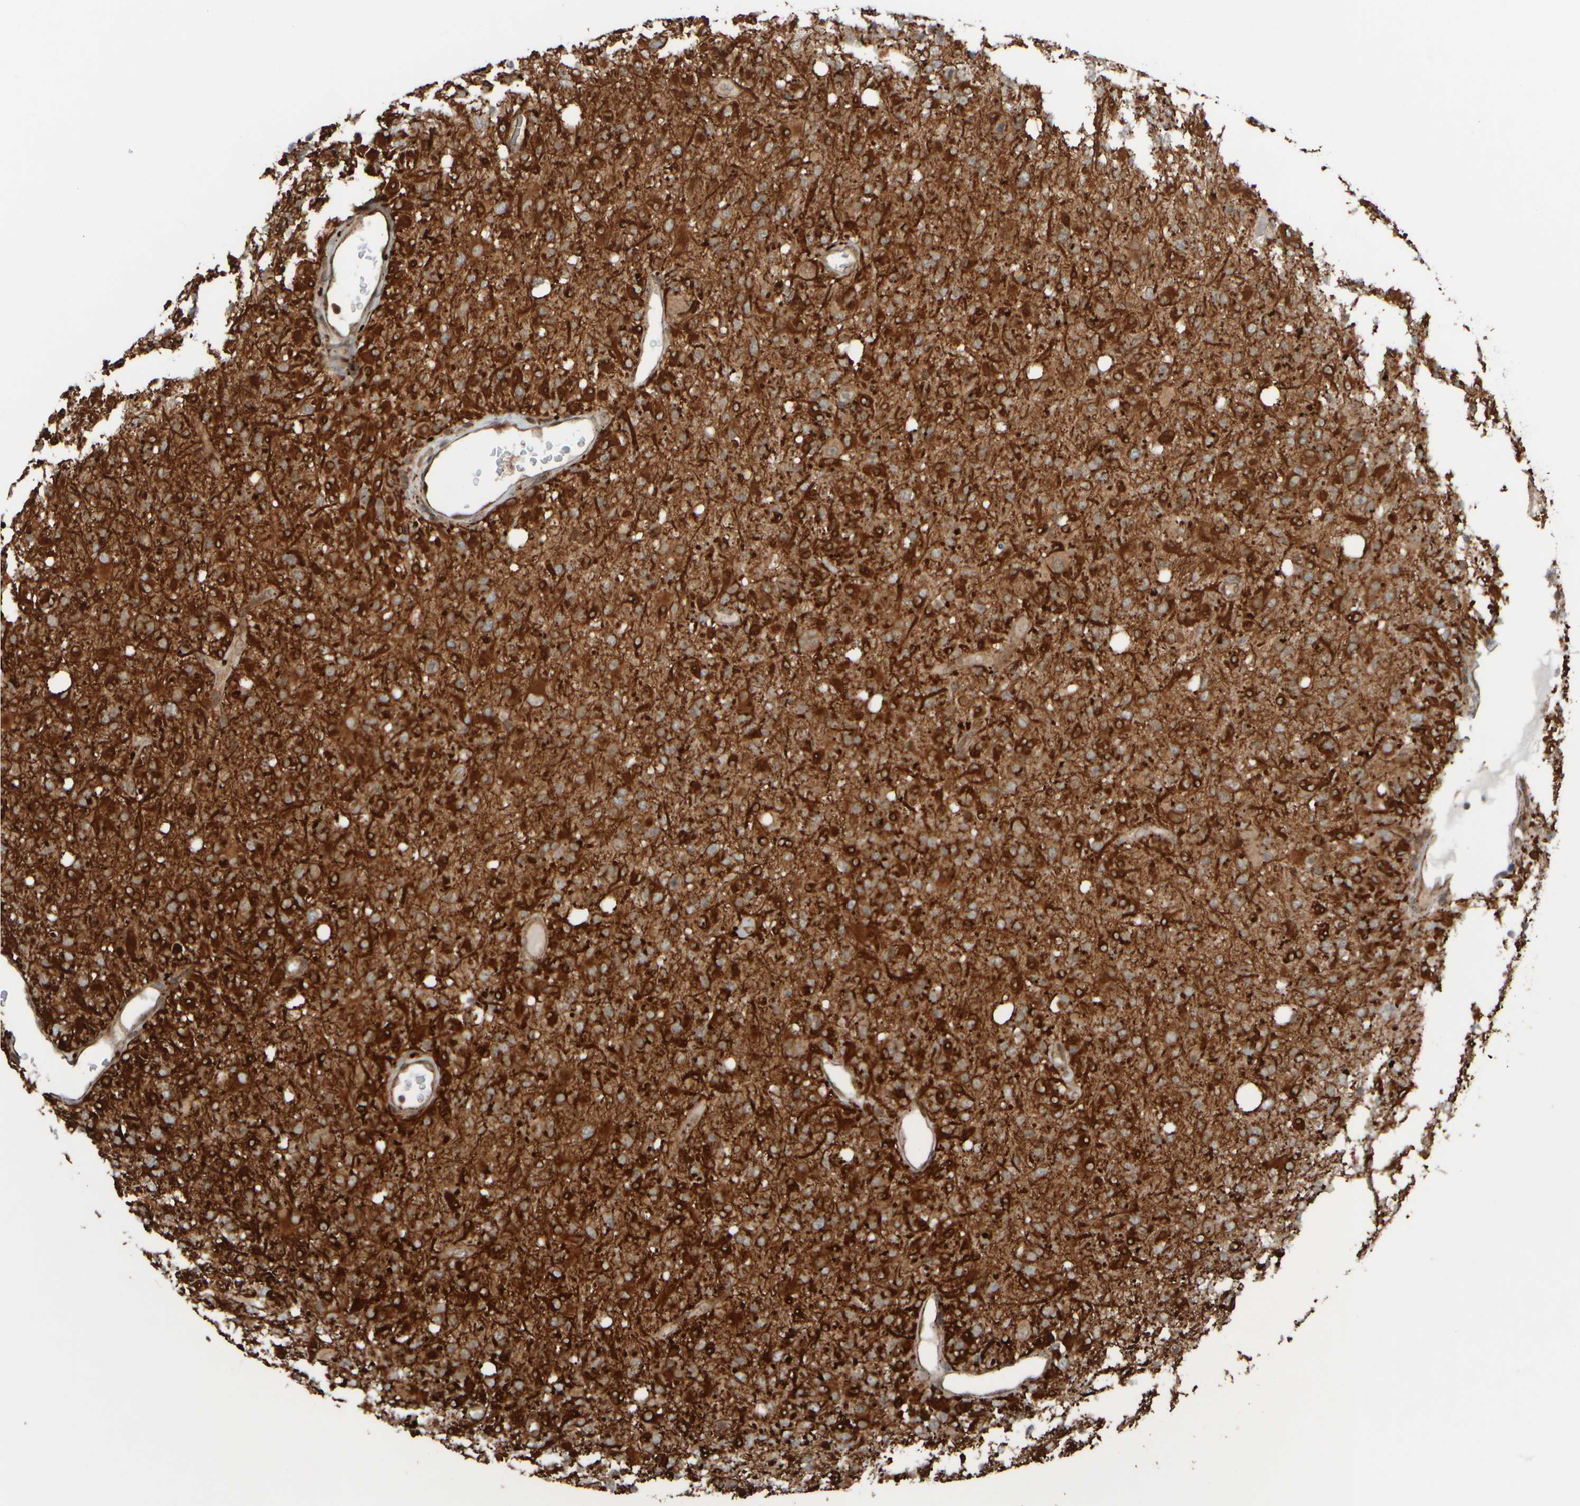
{"staining": {"intensity": "strong", "quantity": ">75%", "location": "cytoplasmic/membranous"}, "tissue": "glioma", "cell_type": "Tumor cells", "image_type": "cancer", "snomed": [{"axis": "morphology", "description": "Glioma, malignant, High grade"}, {"axis": "topography", "description": "Brain"}], "caption": "The histopathology image exhibits staining of malignant high-grade glioma, revealing strong cytoplasmic/membranous protein expression (brown color) within tumor cells.", "gene": "GIGYF1", "patient": {"sex": "female", "age": 57}}